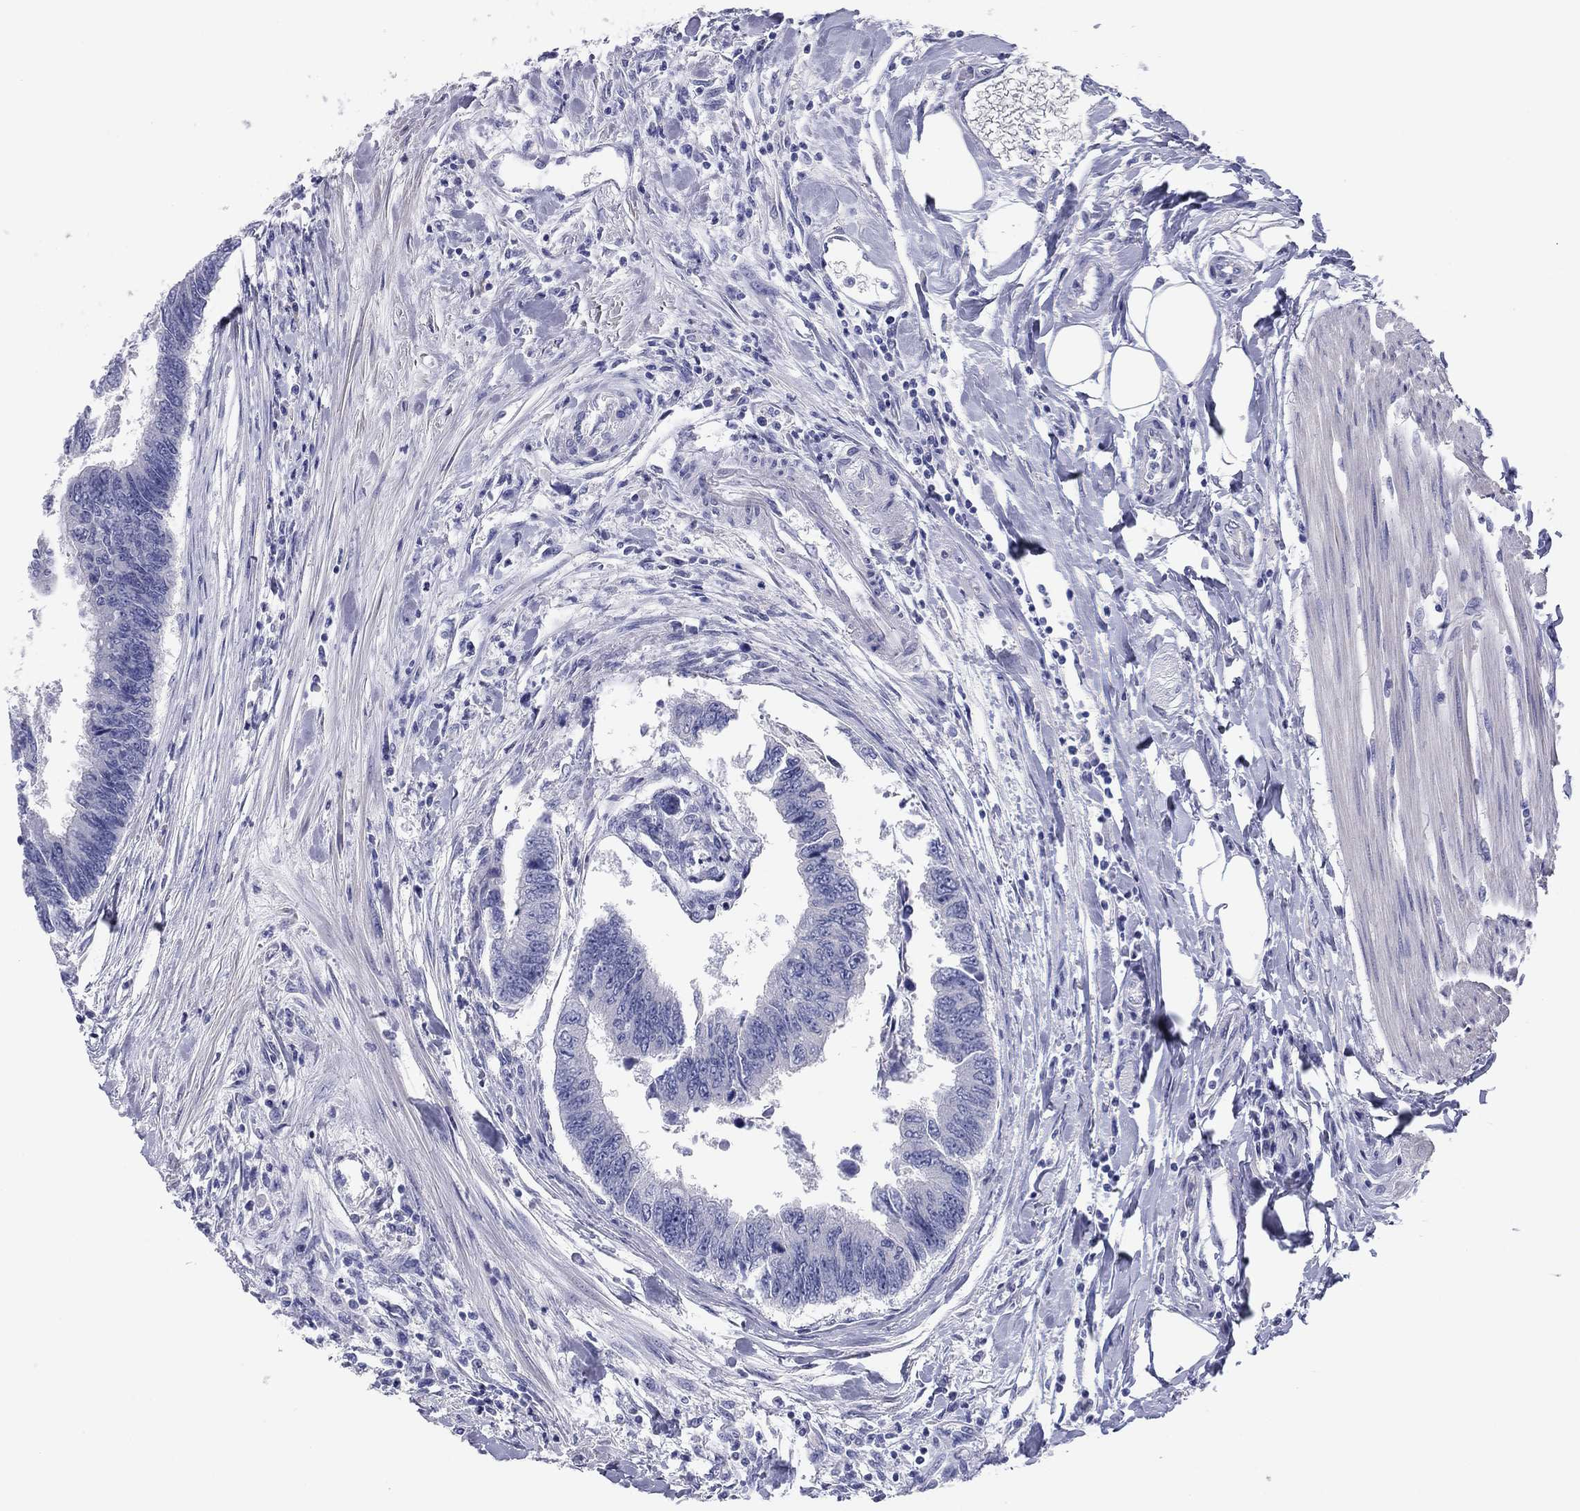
{"staining": {"intensity": "negative", "quantity": "none", "location": "none"}, "tissue": "colorectal cancer", "cell_type": "Tumor cells", "image_type": "cancer", "snomed": [{"axis": "morphology", "description": "Adenocarcinoma, NOS"}, {"axis": "topography", "description": "Colon"}], "caption": "An immunohistochemistry (IHC) histopathology image of adenocarcinoma (colorectal) is shown. There is no staining in tumor cells of adenocarcinoma (colorectal).", "gene": "GRK7", "patient": {"sex": "female", "age": 65}}